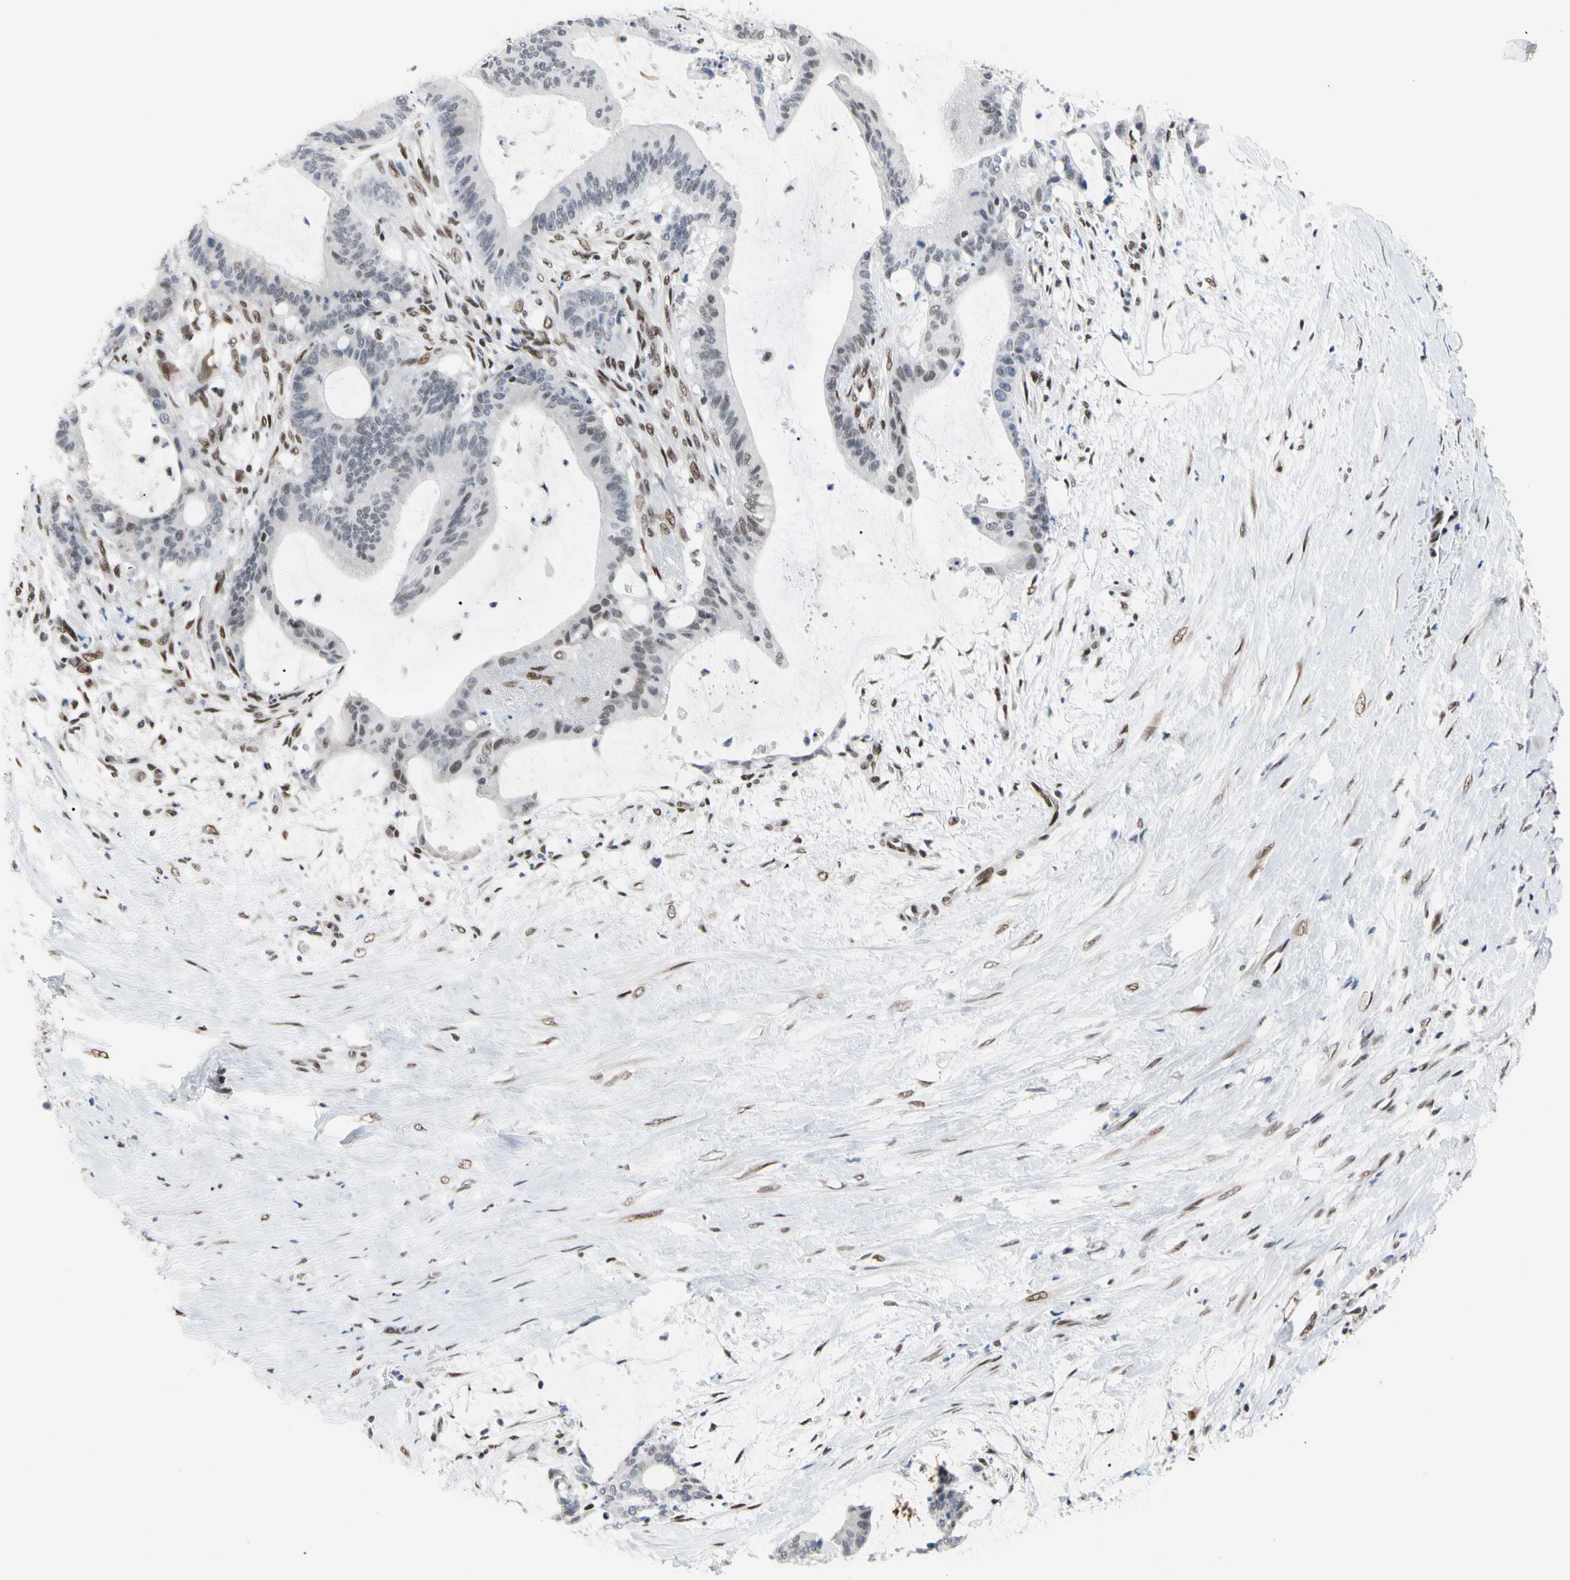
{"staining": {"intensity": "weak", "quantity": "<25%", "location": "nuclear"}, "tissue": "liver cancer", "cell_type": "Tumor cells", "image_type": "cancer", "snomed": [{"axis": "morphology", "description": "Cholangiocarcinoma"}, {"axis": "topography", "description": "Liver"}], "caption": "Immunohistochemistry image of neoplastic tissue: liver cancer stained with DAB (3,3'-diaminobenzidine) reveals no significant protein staining in tumor cells.", "gene": "FAM98B", "patient": {"sex": "female", "age": 73}}